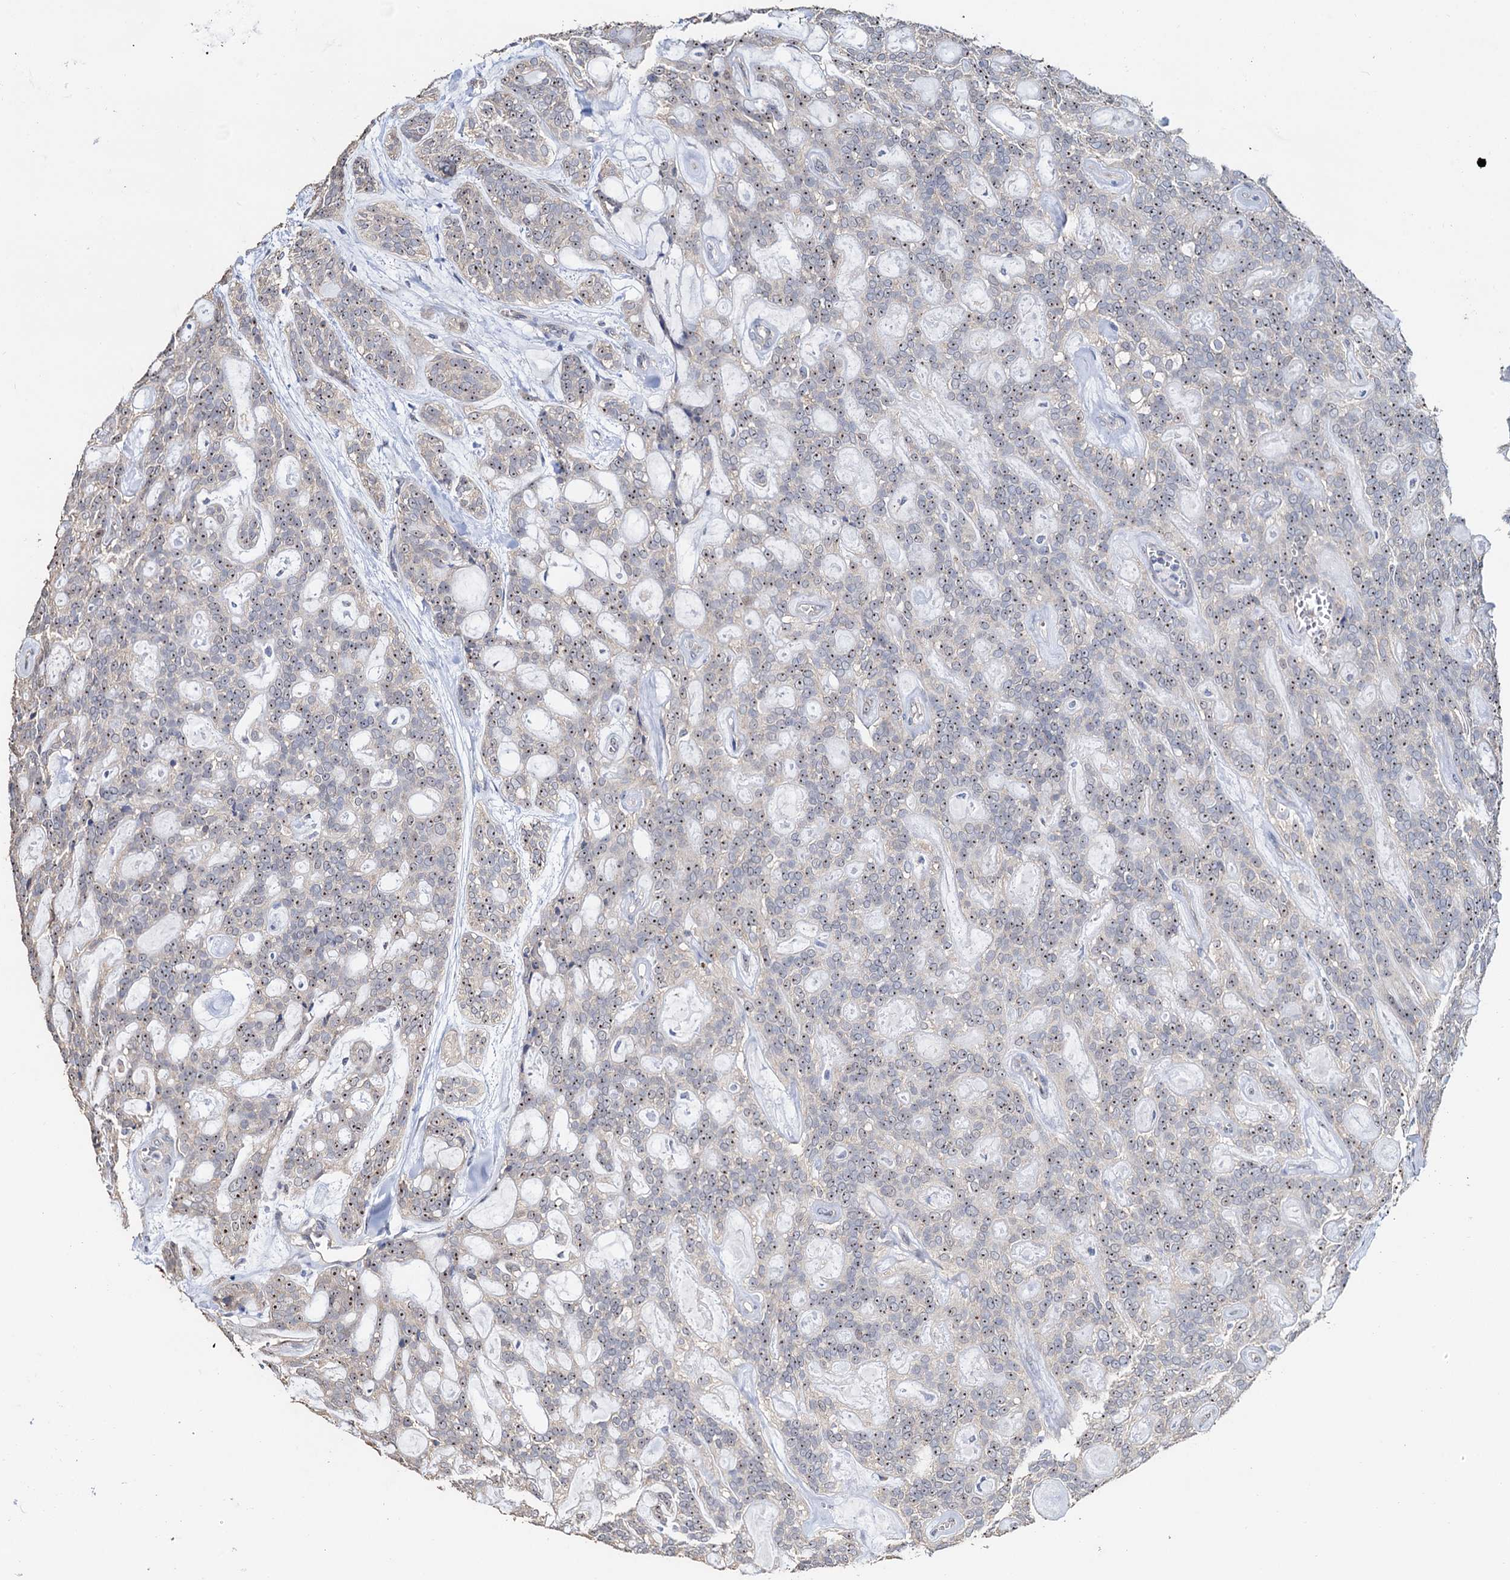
{"staining": {"intensity": "weak", "quantity": "25%-75%", "location": "nuclear"}, "tissue": "head and neck cancer", "cell_type": "Tumor cells", "image_type": "cancer", "snomed": [{"axis": "morphology", "description": "Adenocarcinoma, NOS"}, {"axis": "topography", "description": "Head-Neck"}], "caption": "Adenocarcinoma (head and neck) tissue exhibits weak nuclear expression in about 25%-75% of tumor cells, visualized by immunohistochemistry.", "gene": "C2CD3", "patient": {"sex": "male", "age": 66}}